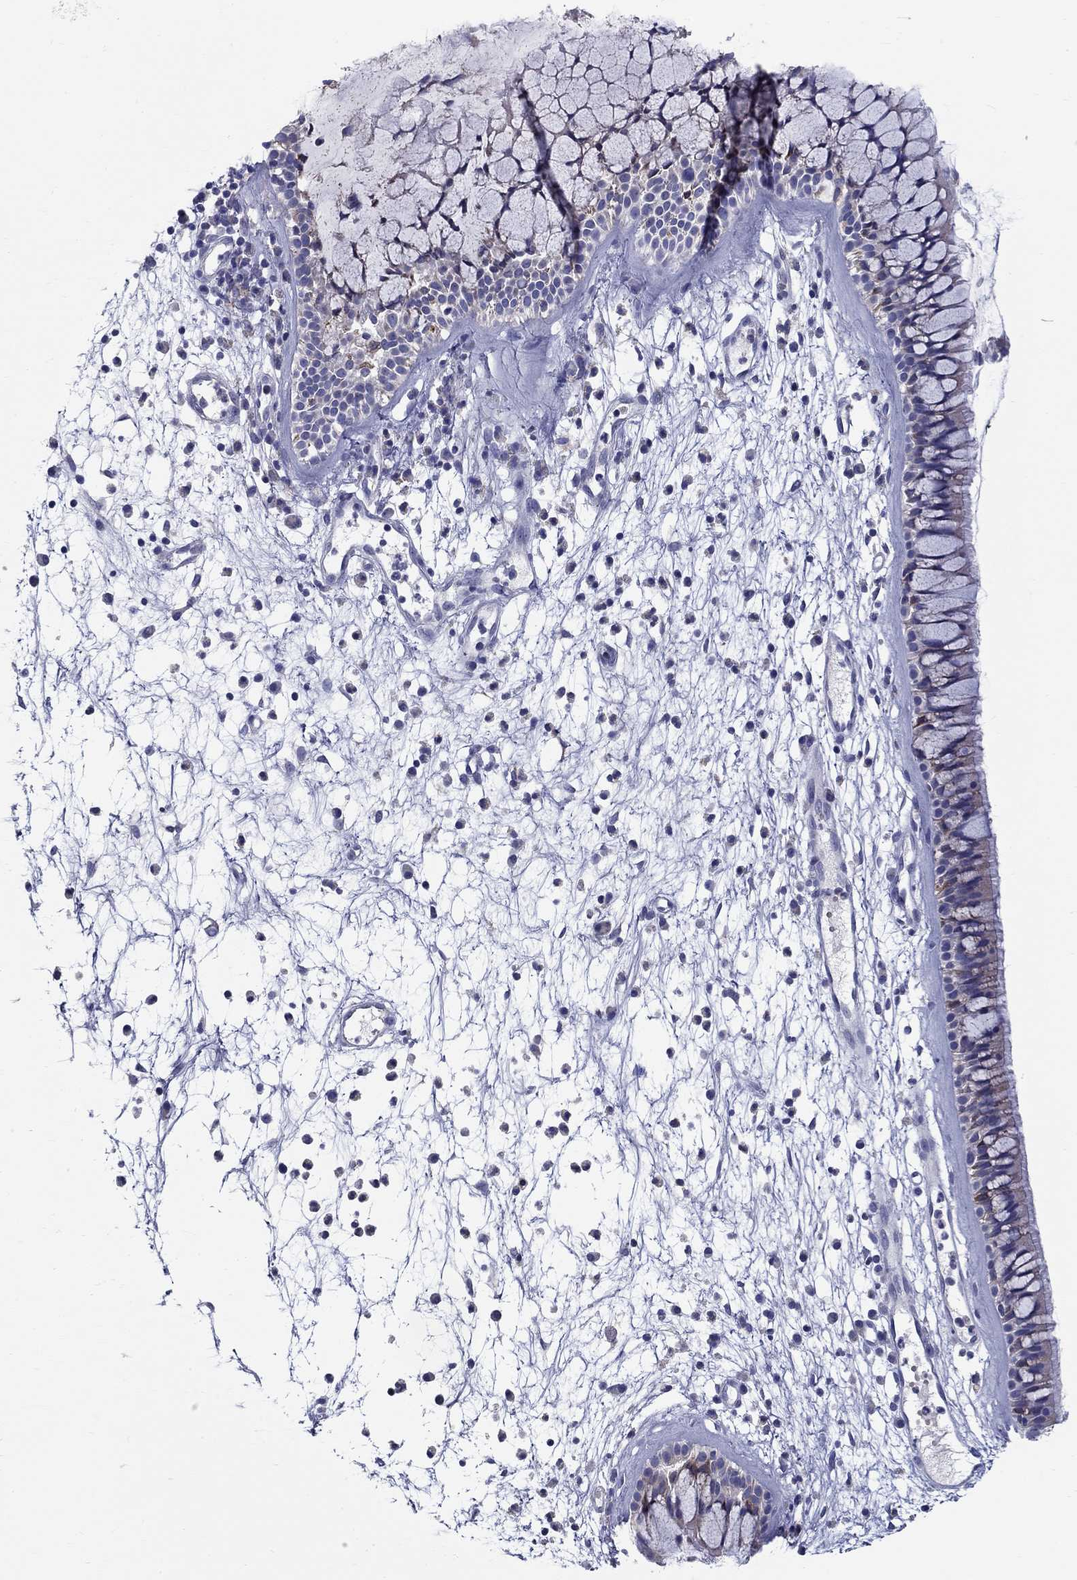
{"staining": {"intensity": "negative", "quantity": "none", "location": "none"}, "tissue": "nasopharynx", "cell_type": "Respiratory epithelial cells", "image_type": "normal", "snomed": [{"axis": "morphology", "description": "Normal tissue, NOS"}, {"axis": "topography", "description": "Nasopharynx"}], "caption": "Immunohistochemistry (IHC) histopathology image of benign nasopharynx stained for a protein (brown), which exhibits no expression in respiratory epithelial cells.", "gene": "QRFPR", "patient": {"sex": "male", "age": 77}}